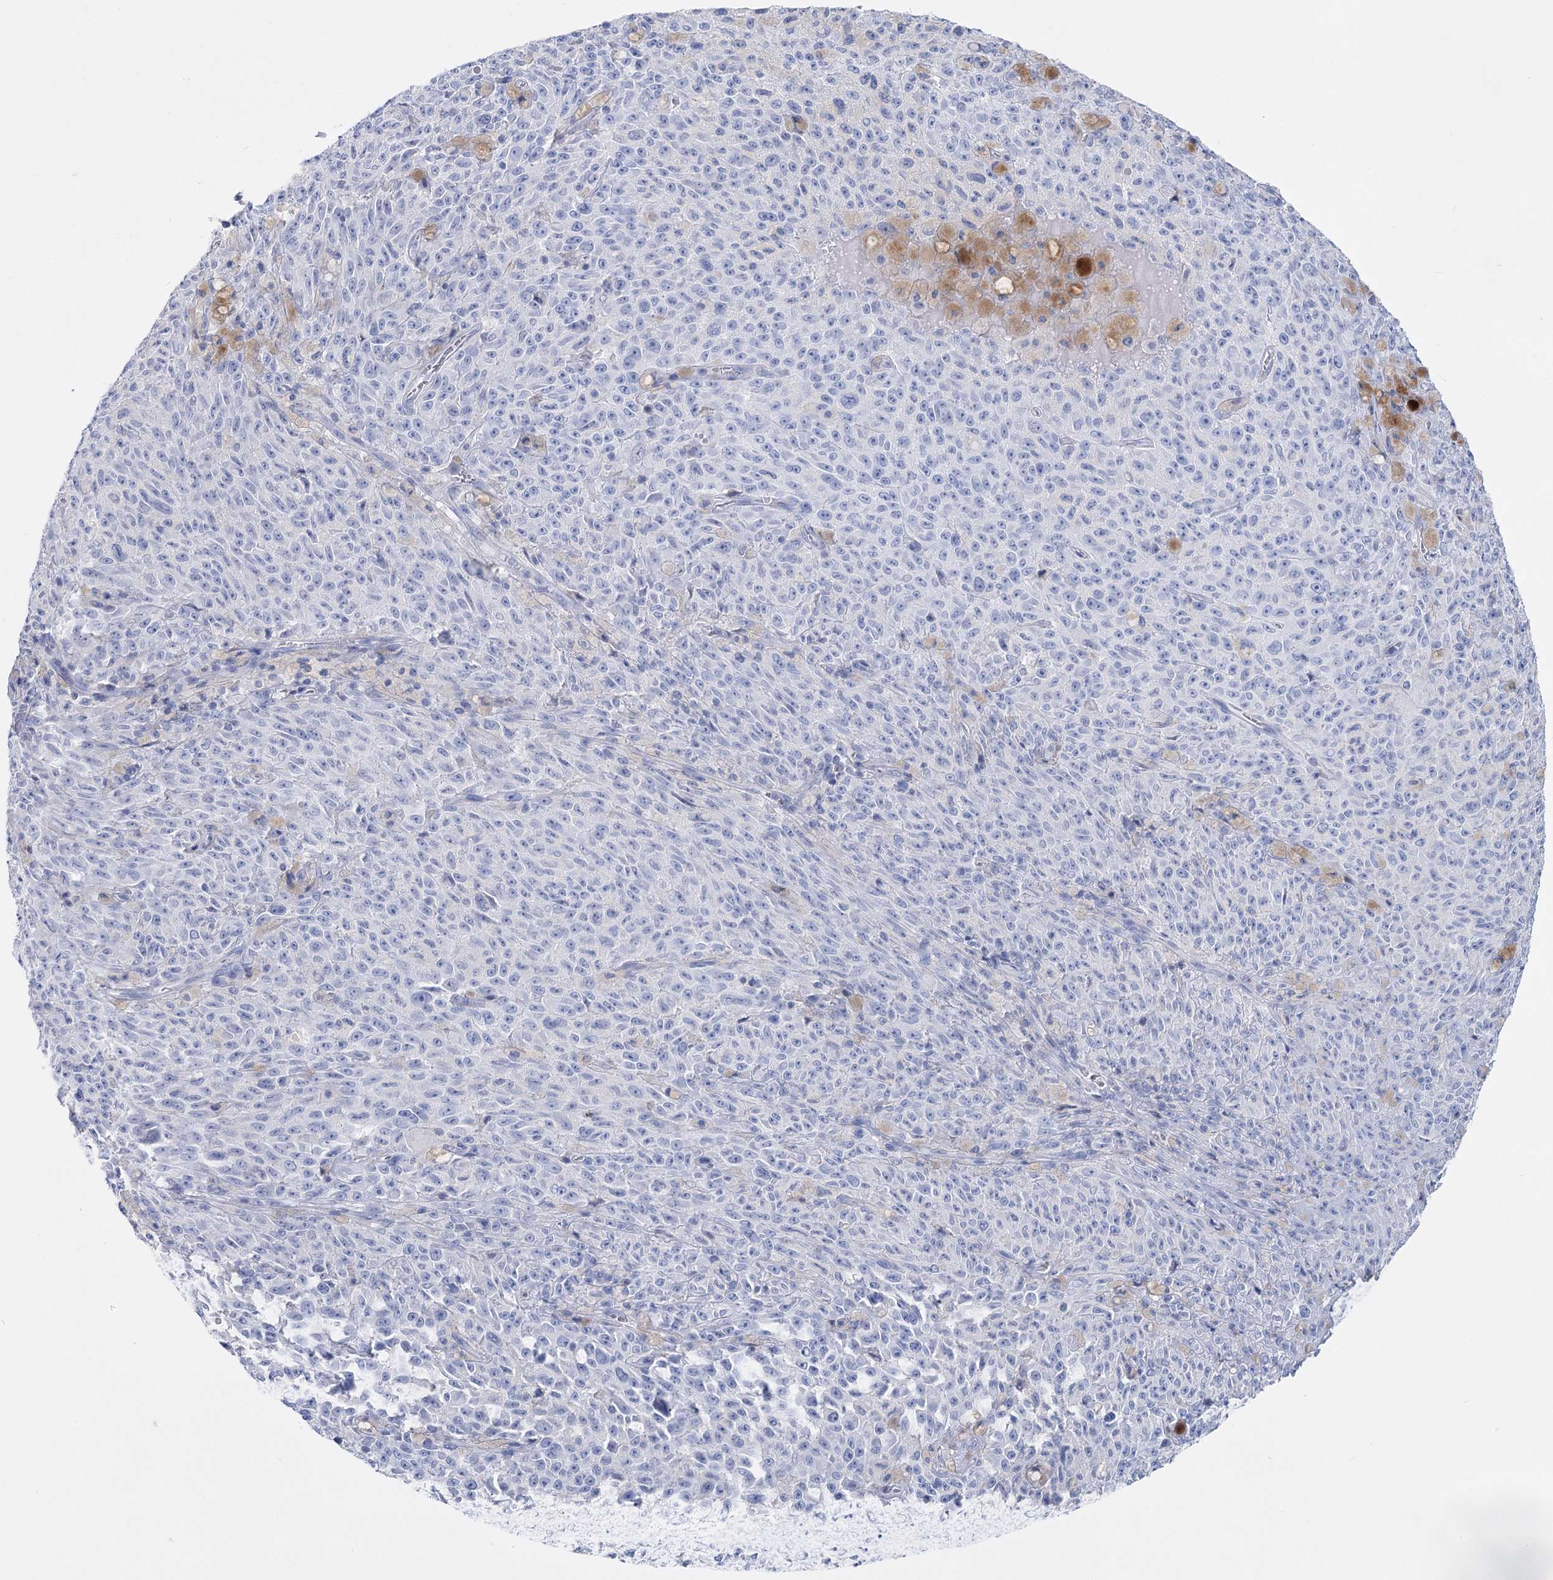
{"staining": {"intensity": "negative", "quantity": "none", "location": "none"}, "tissue": "melanoma", "cell_type": "Tumor cells", "image_type": "cancer", "snomed": [{"axis": "morphology", "description": "Malignant melanoma, NOS"}, {"axis": "topography", "description": "Skin"}], "caption": "DAB (3,3'-diaminobenzidine) immunohistochemical staining of melanoma reveals no significant staining in tumor cells.", "gene": "PCDHA1", "patient": {"sex": "female", "age": 82}}